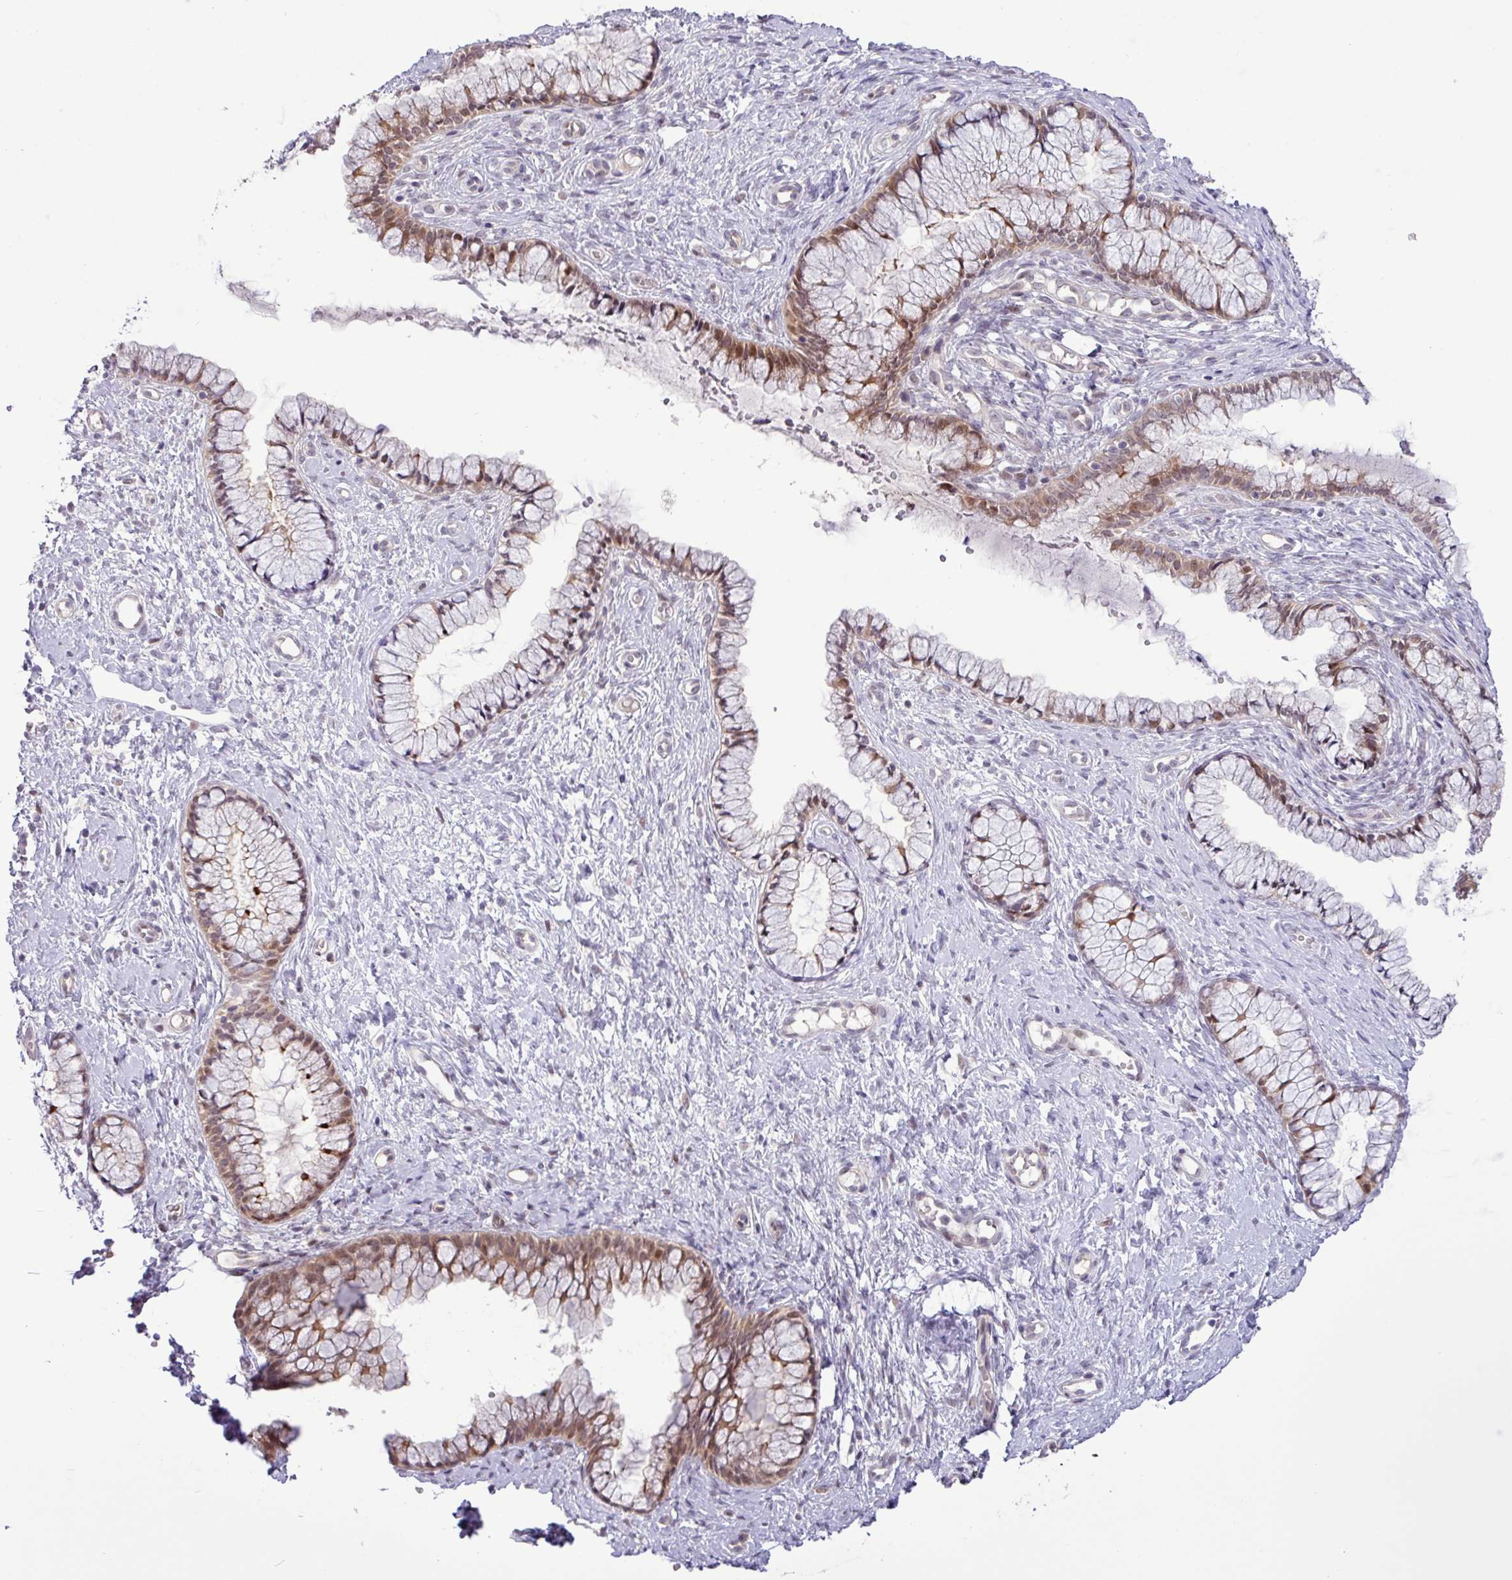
{"staining": {"intensity": "moderate", "quantity": ">75%", "location": "cytoplasmic/membranous,nuclear"}, "tissue": "cervix", "cell_type": "Glandular cells", "image_type": "normal", "snomed": [{"axis": "morphology", "description": "Normal tissue, NOS"}, {"axis": "topography", "description": "Cervix"}], "caption": "Immunohistochemistry (IHC) micrograph of benign cervix: human cervix stained using immunohistochemistry demonstrates medium levels of moderate protein expression localized specifically in the cytoplasmic/membranous,nuclear of glandular cells, appearing as a cytoplasmic/membranous,nuclear brown color.", "gene": "RIPPLY1", "patient": {"sex": "female", "age": 36}}